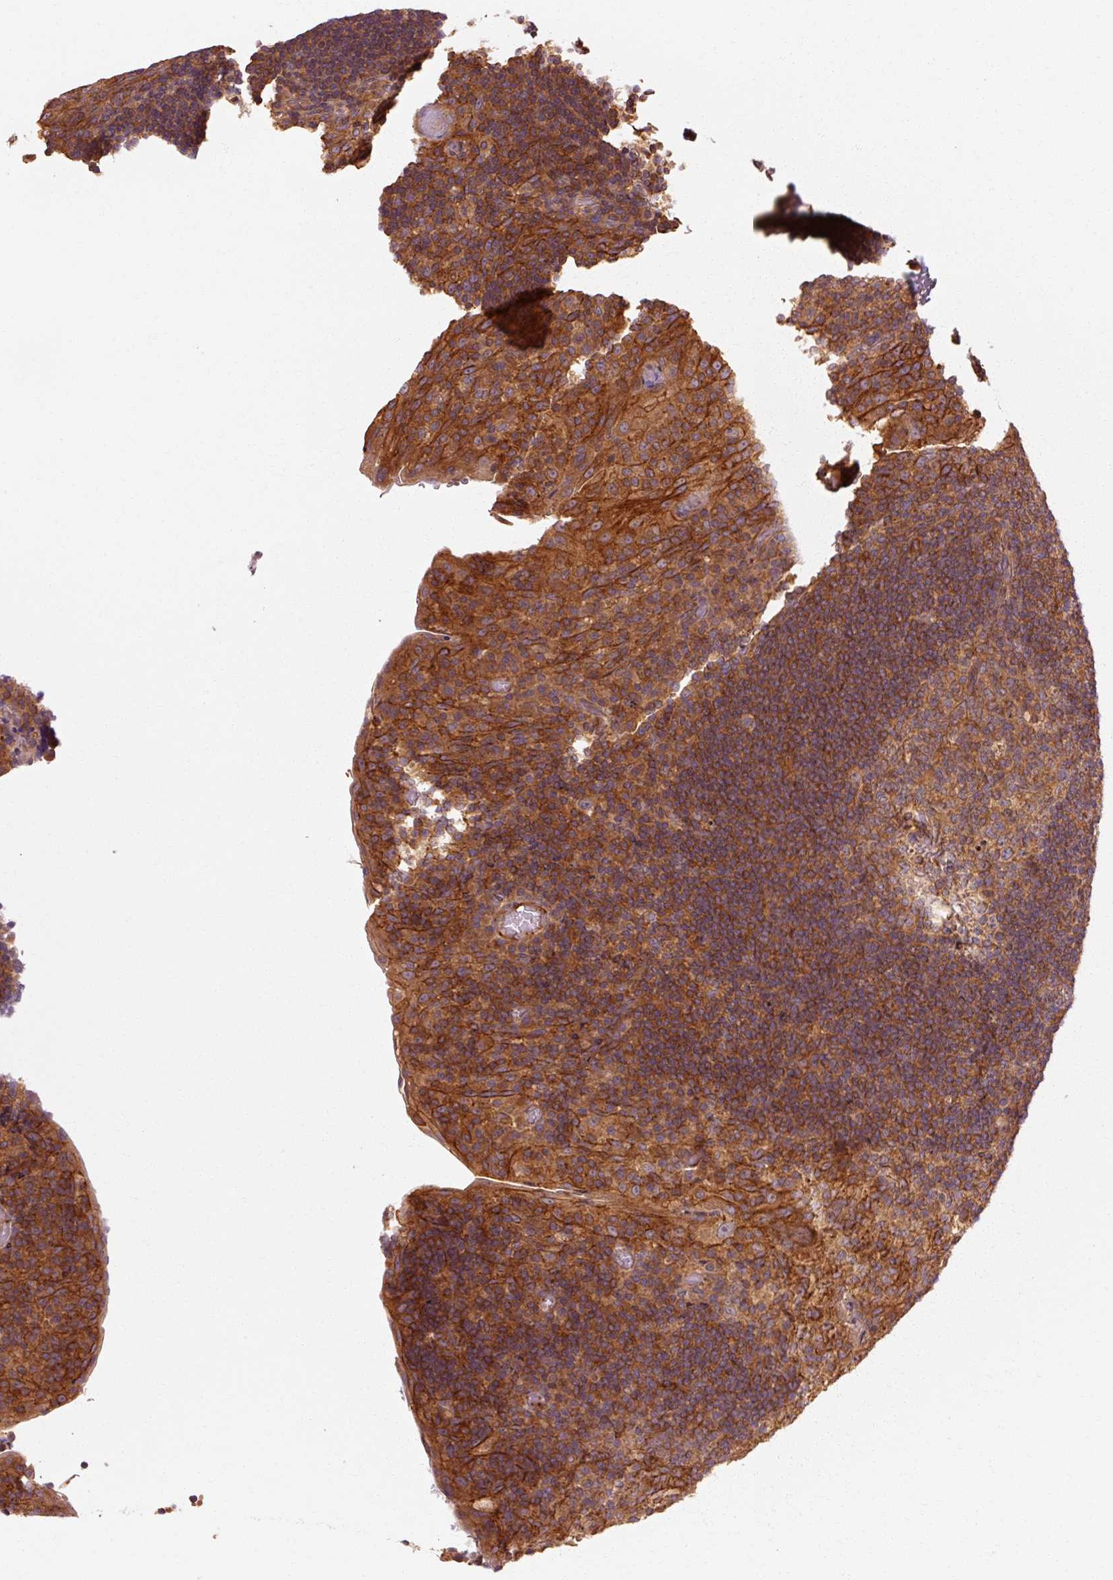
{"staining": {"intensity": "moderate", "quantity": "<25%", "location": "cytoplasmic/membranous"}, "tissue": "tonsil", "cell_type": "Germinal center cells", "image_type": "normal", "snomed": [{"axis": "morphology", "description": "Normal tissue, NOS"}, {"axis": "topography", "description": "Tonsil"}], "caption": "Tonsil stained with DAB immunohistochemistry shows low levels of moderate cytoplasmic/membranous positivity in approximately <25% of germinal center cells.", "gene": "CTNNA1", "patient": {"sex": "male", "age": 17}}